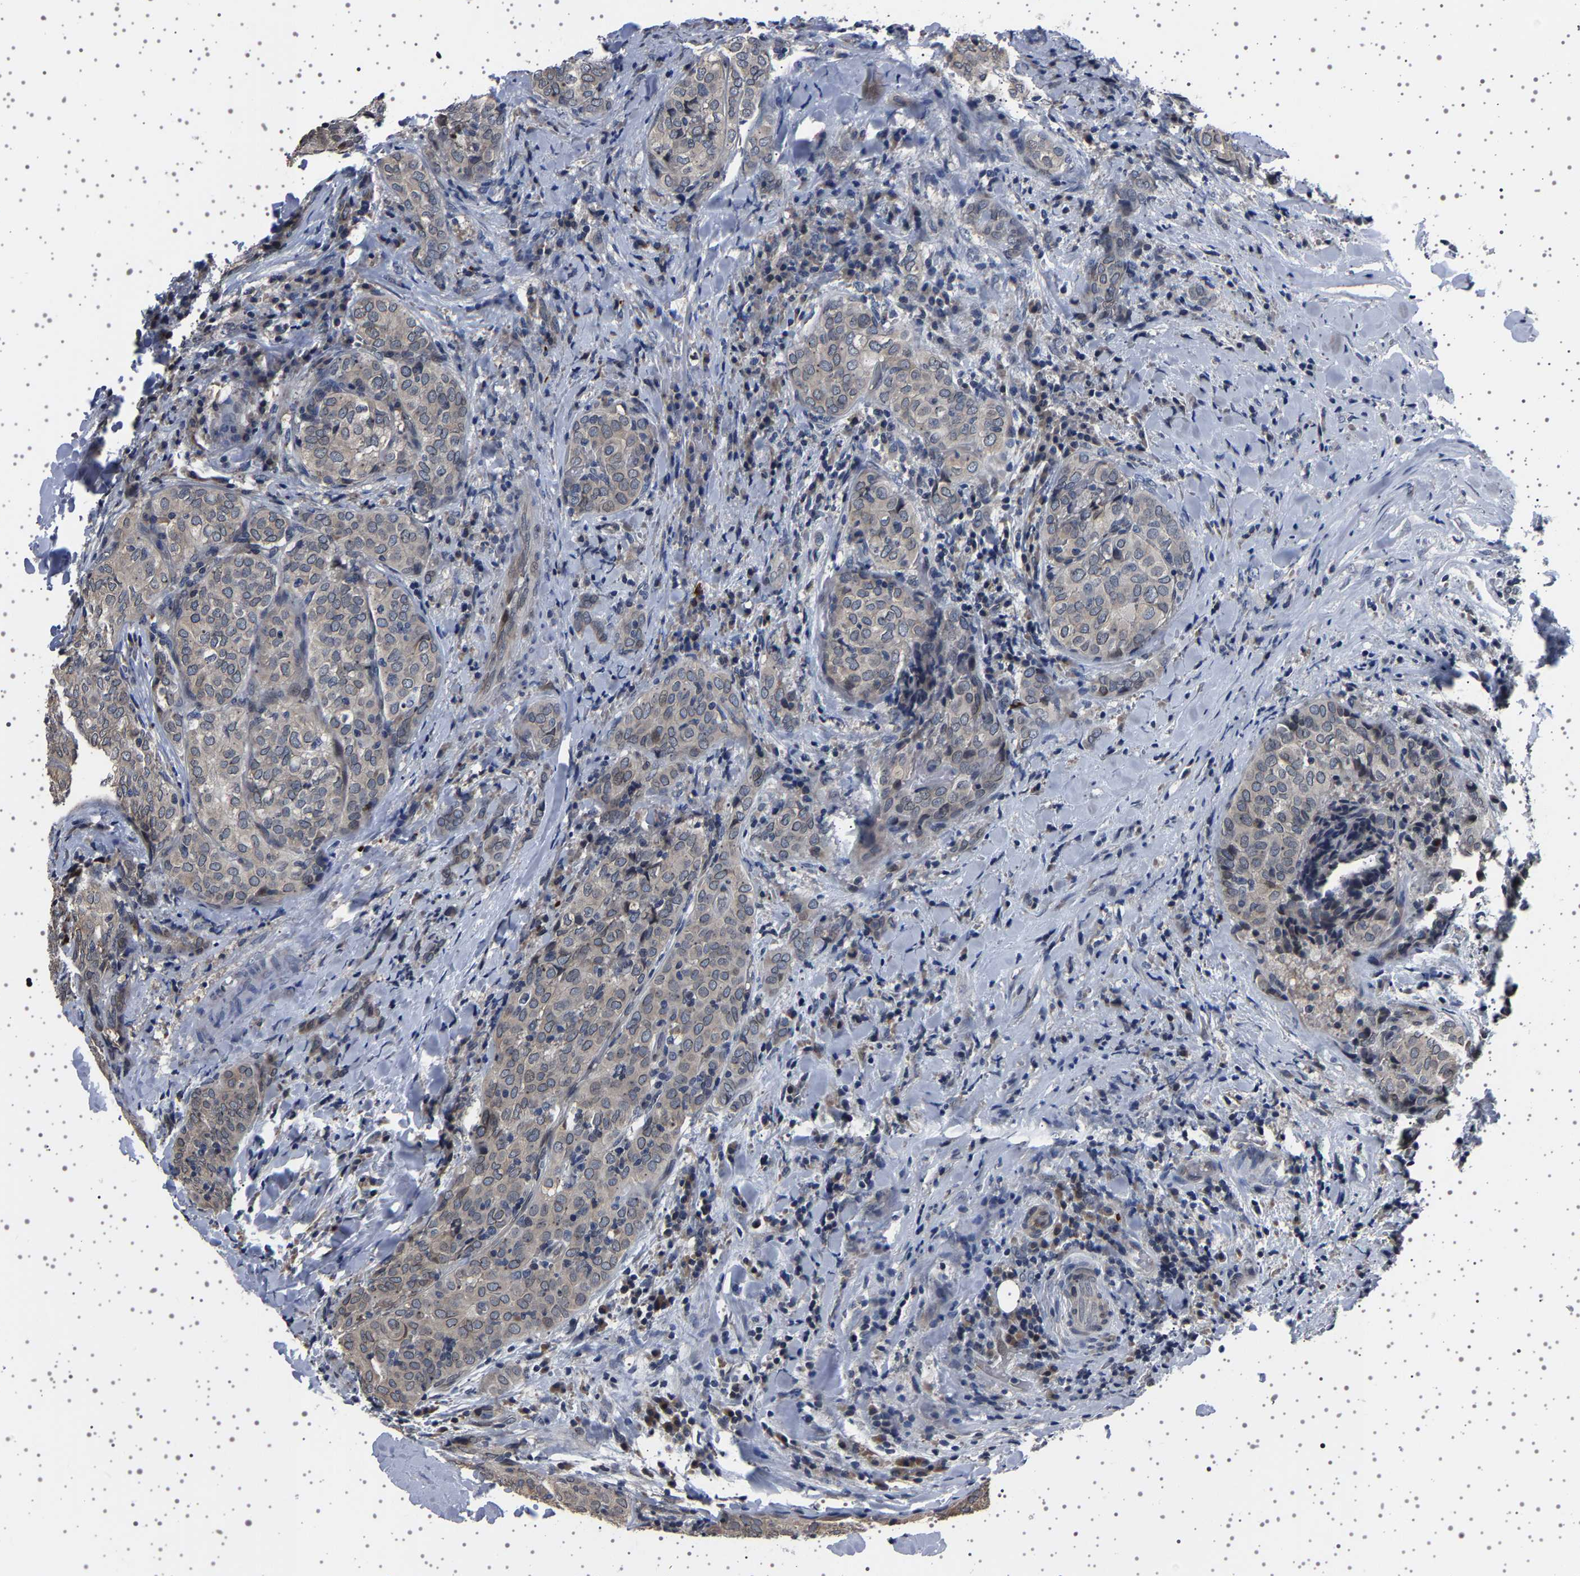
{"staining": {"intensity": "weak", "quantity": "<25%", "location": "cytoplasmic/membranous"}, "tissue": "thyroid cancer", "cell_type": "Tumor cells", "image_type": "cancer", "snomed": [{"axis": "morphology", "description": "Normal tissue, NOS"}, {"axis": "morphology", "description": "Papillary adenocarcinoma, NOS"}, {"axis": "topography", "description": "Thyroid gland"}], "caption": "A high-resolution photomicrograph shows IHC staining of papillary adenocarcinoma (thyroid), which displays no significant staining in tumor cells.", "gene": "IL10RB", "patient": {"sex": "female", "age": 30}}